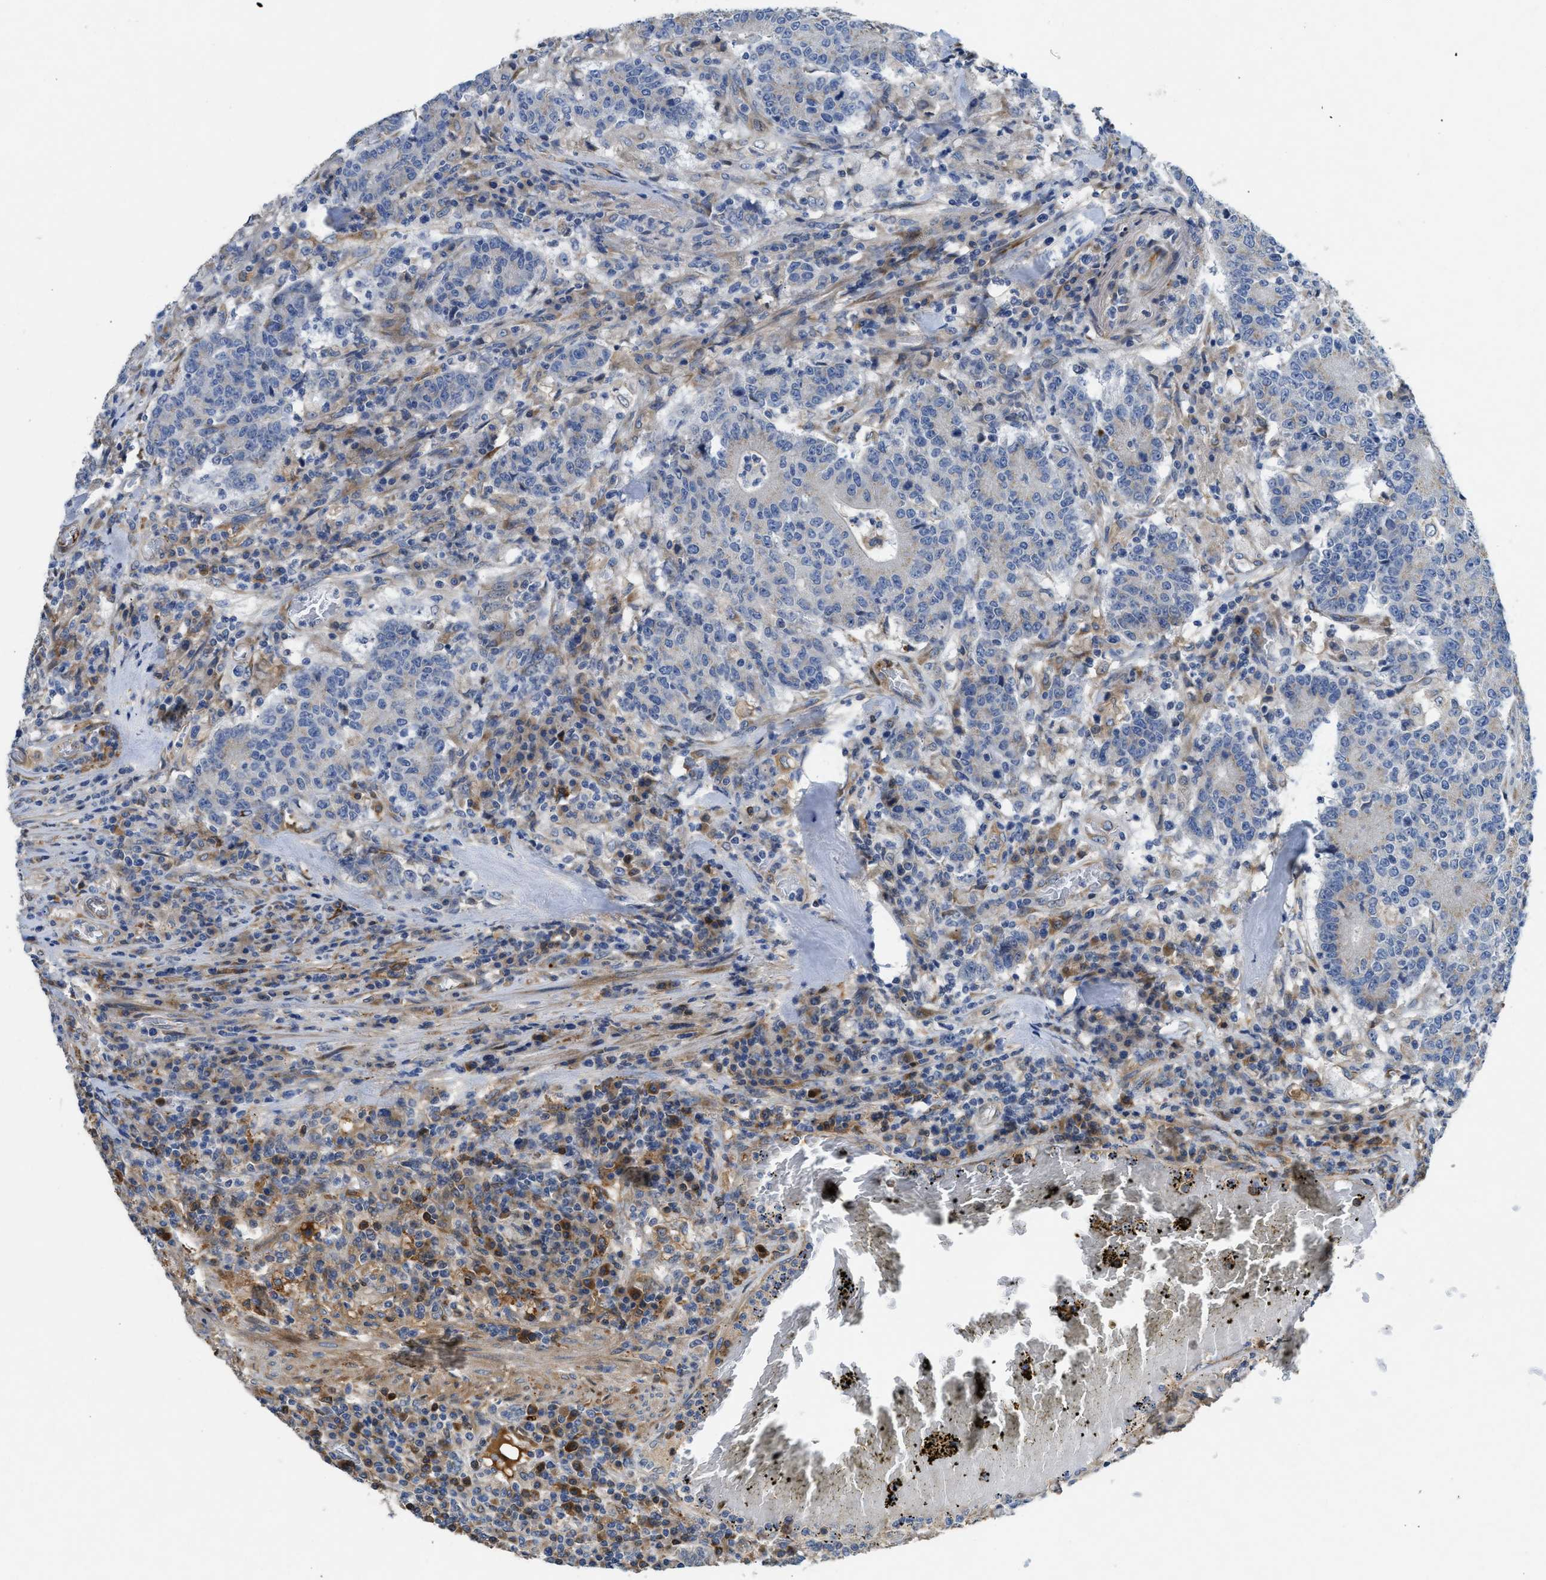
{"staining": {"intensity": "negative", "quantity": "none", "location": "none"}, "tissue": "colorectal cancer", "cell_type": "Tumor cells", "image_type": "cancer", "snomed": [{"axis": "morphology", "description": "Normal tissue, NOS"}, {"axis": "morphology", "description": "Adenocarcinoma, NOS"}, {"axis": "topography", "description": "Colon"}], "caption": "The immunohistochemistry histopathology image has no significant positivity in tumor cells of colorectal cancer tissue. (Stains: DAB (3,3'-diaminobenzidine) IHC with hematoxylin counter stain, Microscopy: brightfield microscopy at high magnification).", "gene": "GGCX", "patient": {"sex": "female", "age": 75}}